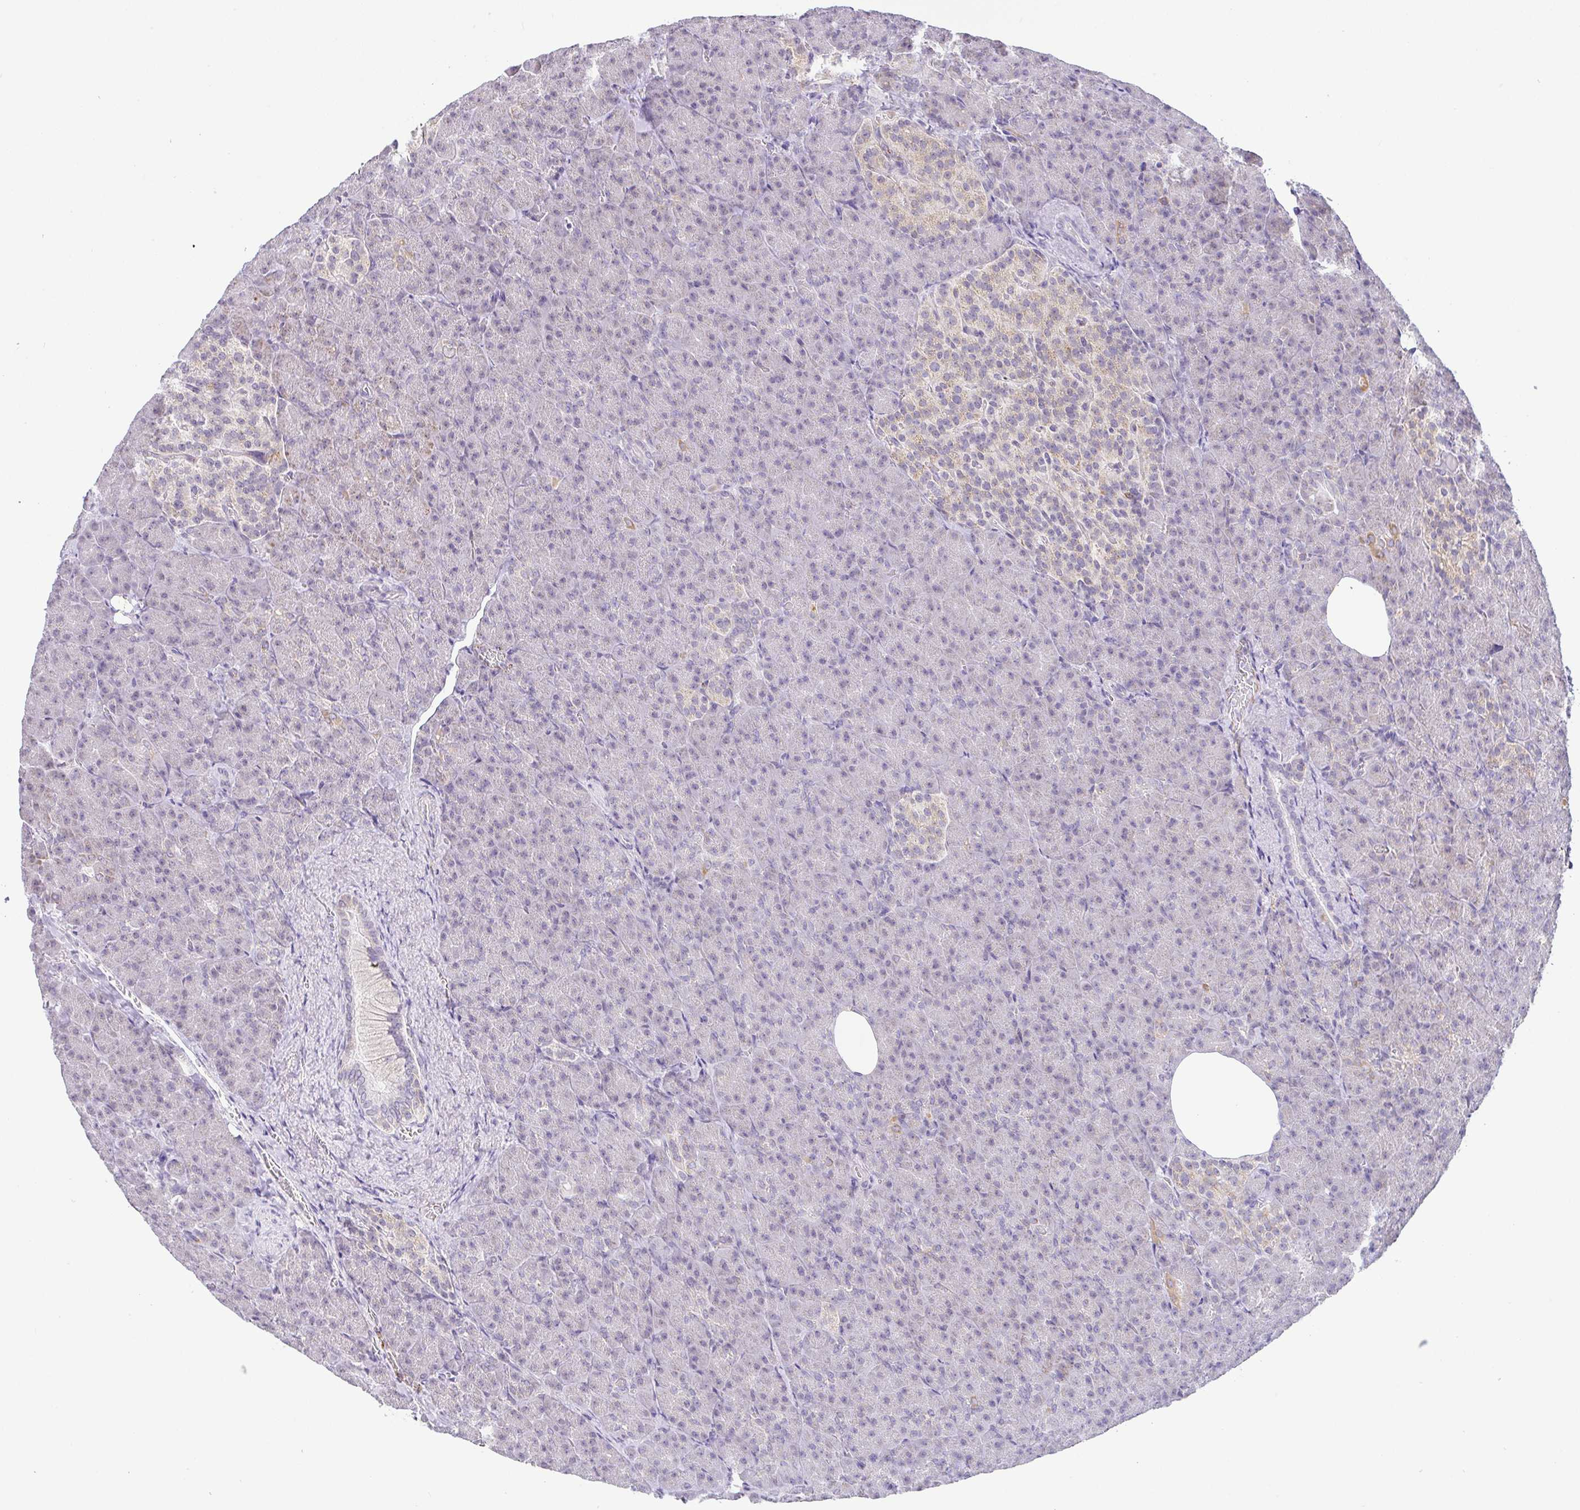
{"staining": {"intensity": "negative", "quantity": "none", "location": "none"}, "tissue": "pancreas", "cell_type": "Exocrine glandular cells", "image_type": "normal", "snomed": [{"axis": "morphology", "description": "Normal tissue, NOS"}, {"axis": "topography", "description": "Pancreas"}], "caption": "This image is of benign pancreas stained with immunohistochemistry (IHC) to label a protein in brown with the nuclei are counter-stained blue. There is no expression in exocrine glandular cells. The staining is performed using DAB (3,3'-diaminobenzidine) brown chromogen with nuclei counter-stained in using hematoxylin.", "gene": "PLCD4", "patient": {"sex": "female", "age": 74}}